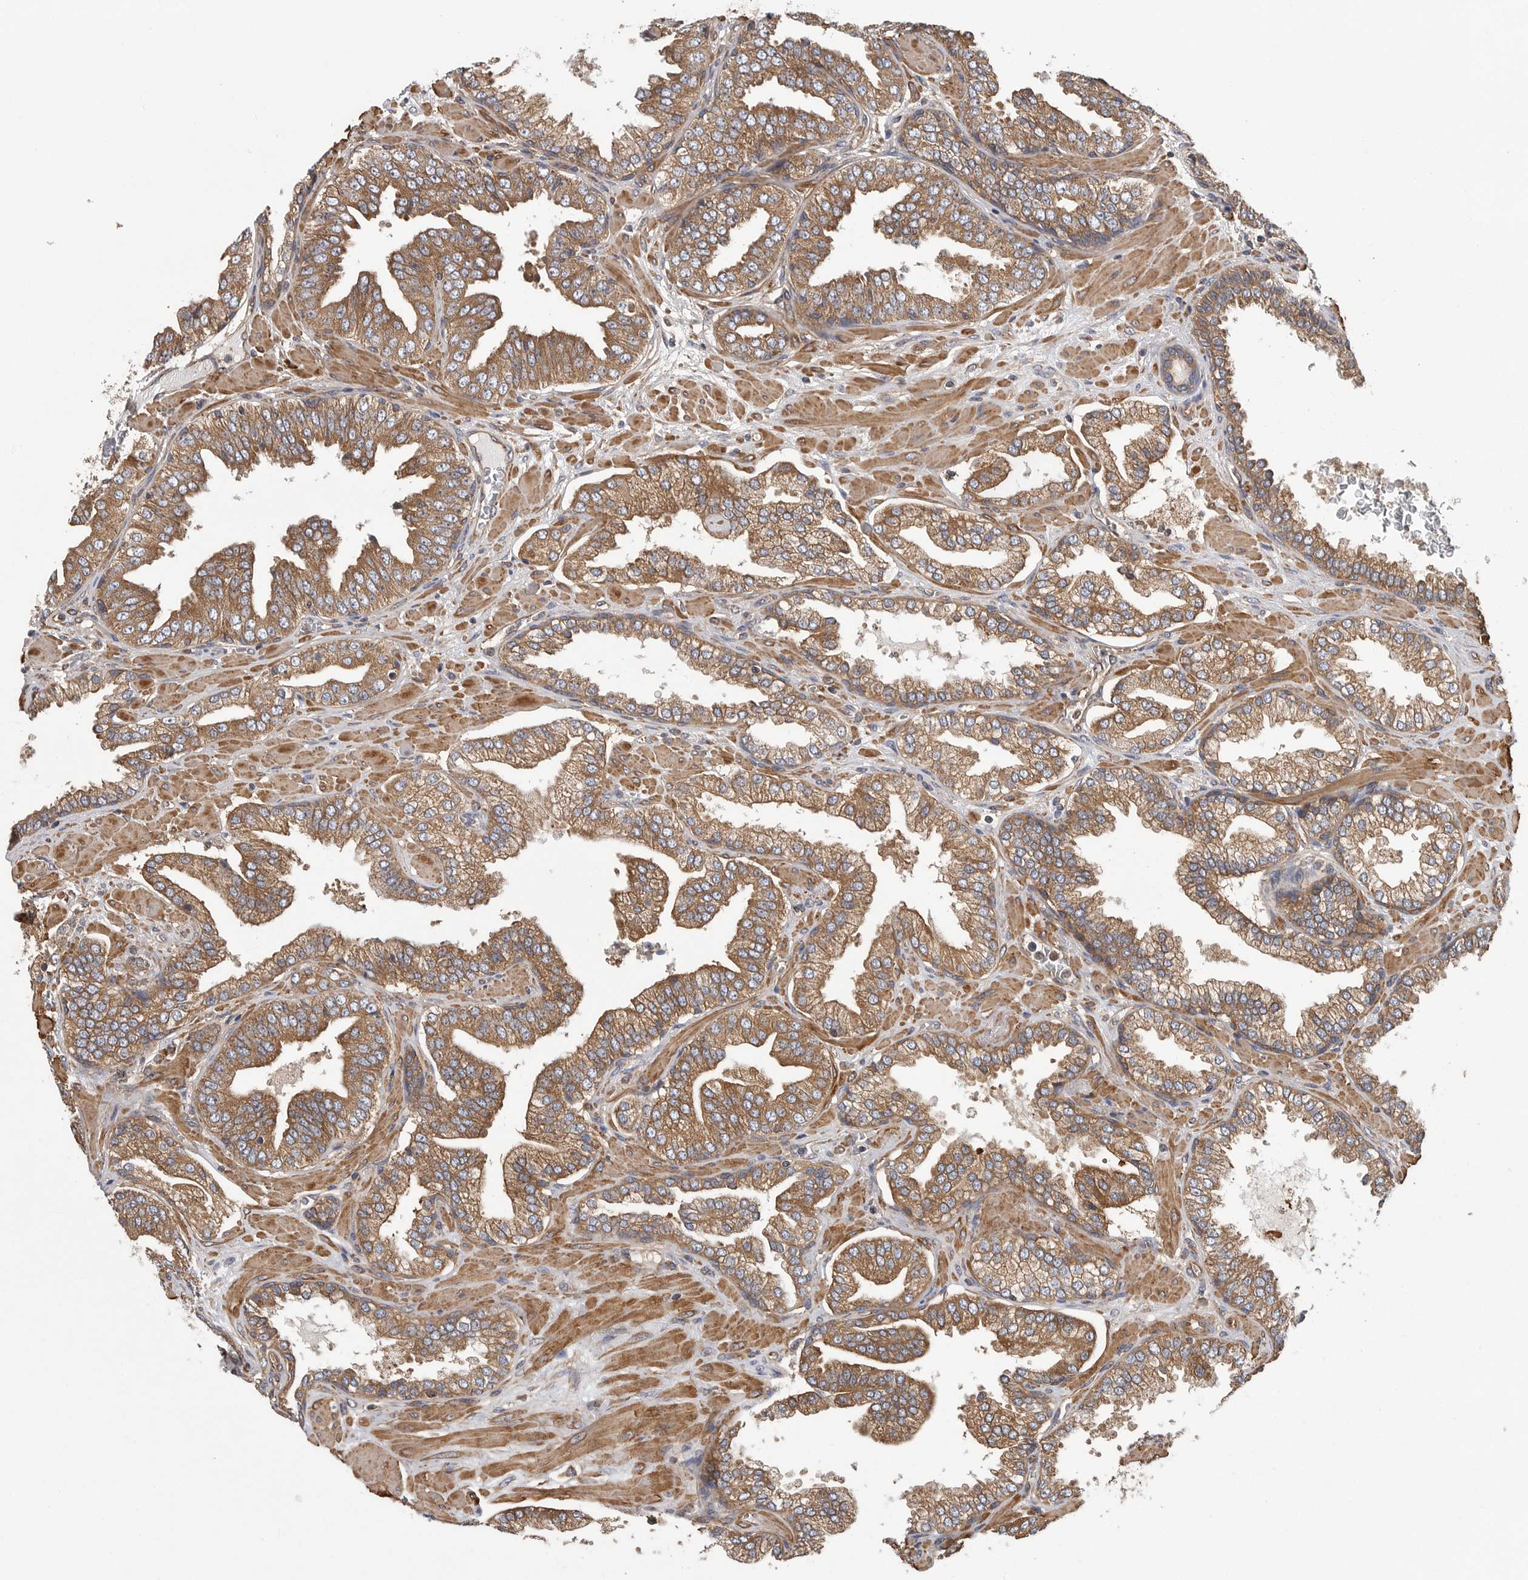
{"staining": {"intensity": "moderate", "quantity": ">75%", "location": "cytoplasmic/membranous"}, "tissue": "prostate cancer", "cell_type": "Tumor cells", "image_type": "cancer", "snomed": [{"axis": "morphology", "description": "Adenocarcinoma, Low grade"}, {"axis": "topography", "description": "Prostate"}], "caption": "Prostate low-grade adenocarcinoma stained with DAB (3,3'-diaminobenzidine) immunohistochemistry exhibits medium levels of moderate cytoplasmic/membranous staining in about >75% of tumor cells.", "gene": "OXR1", "patient": {"sex": "male", "age": 62}}